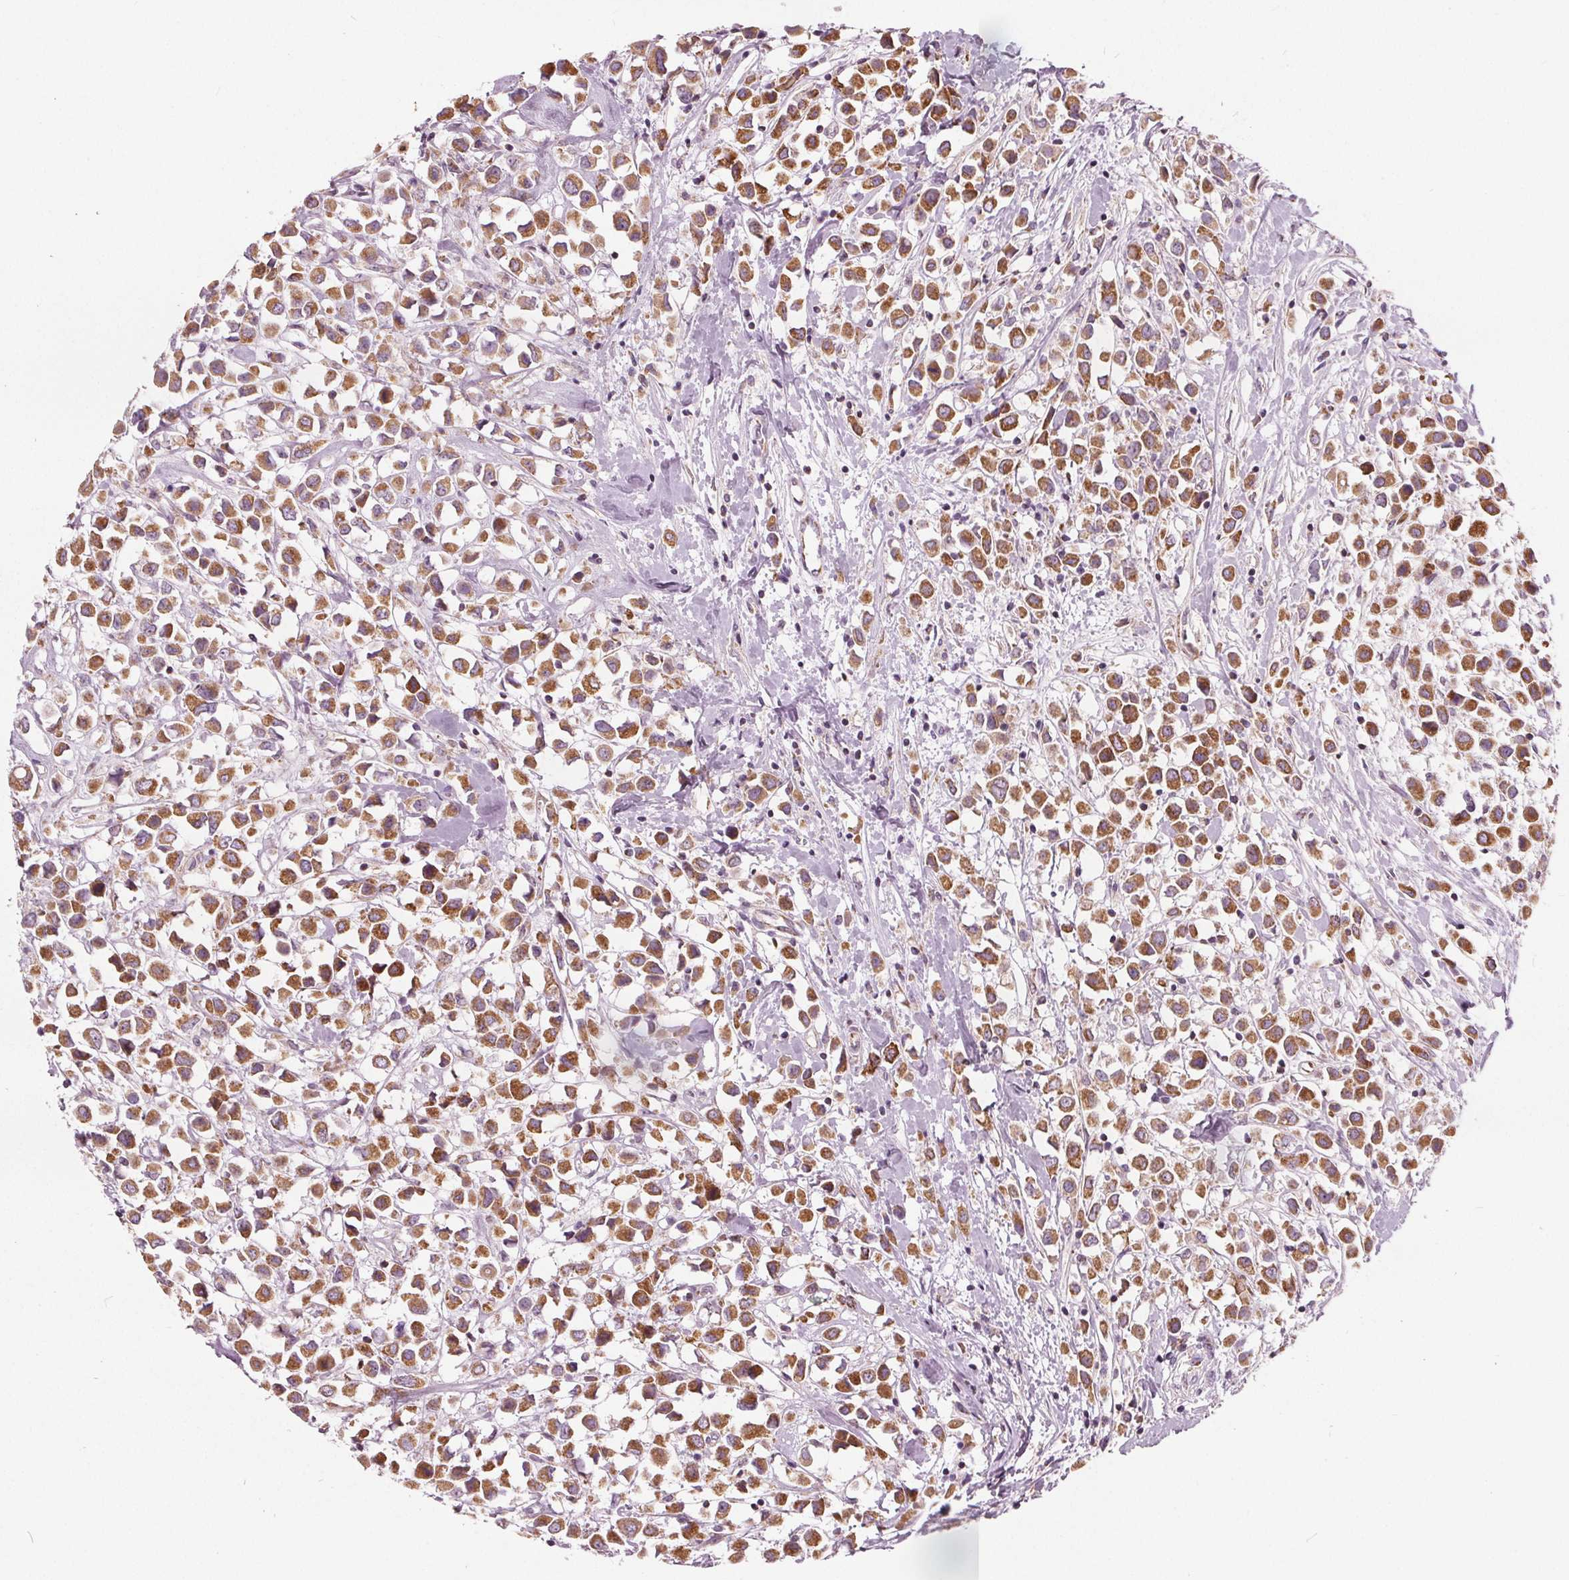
{"staining": {"intensity": "moderate", "quantity": ">75%", "location": "cytoplasmic/membranous"}, "tissue": "breast cancer", "cell_type": "Tumor cells", "image_type": "cancer", "snomed": [{"axis": "morphology", "description": "Duct carcinoma"}, {"axis": "topography", "description": "Breast"}], "caption": "High-magnification brightfield microscopy of infiltrating ductal carcinoma (breast) stained with DAB (3,3'-diaminobenzidine) (brown) and counterstained with hematoxylin (blue). tumor cells exhibit moderate cytoplasmic/membranous positivity is seen in approximately>75% of cells.", "gene": "ECI2", "patient": {"sex": "female", "age": 61}}